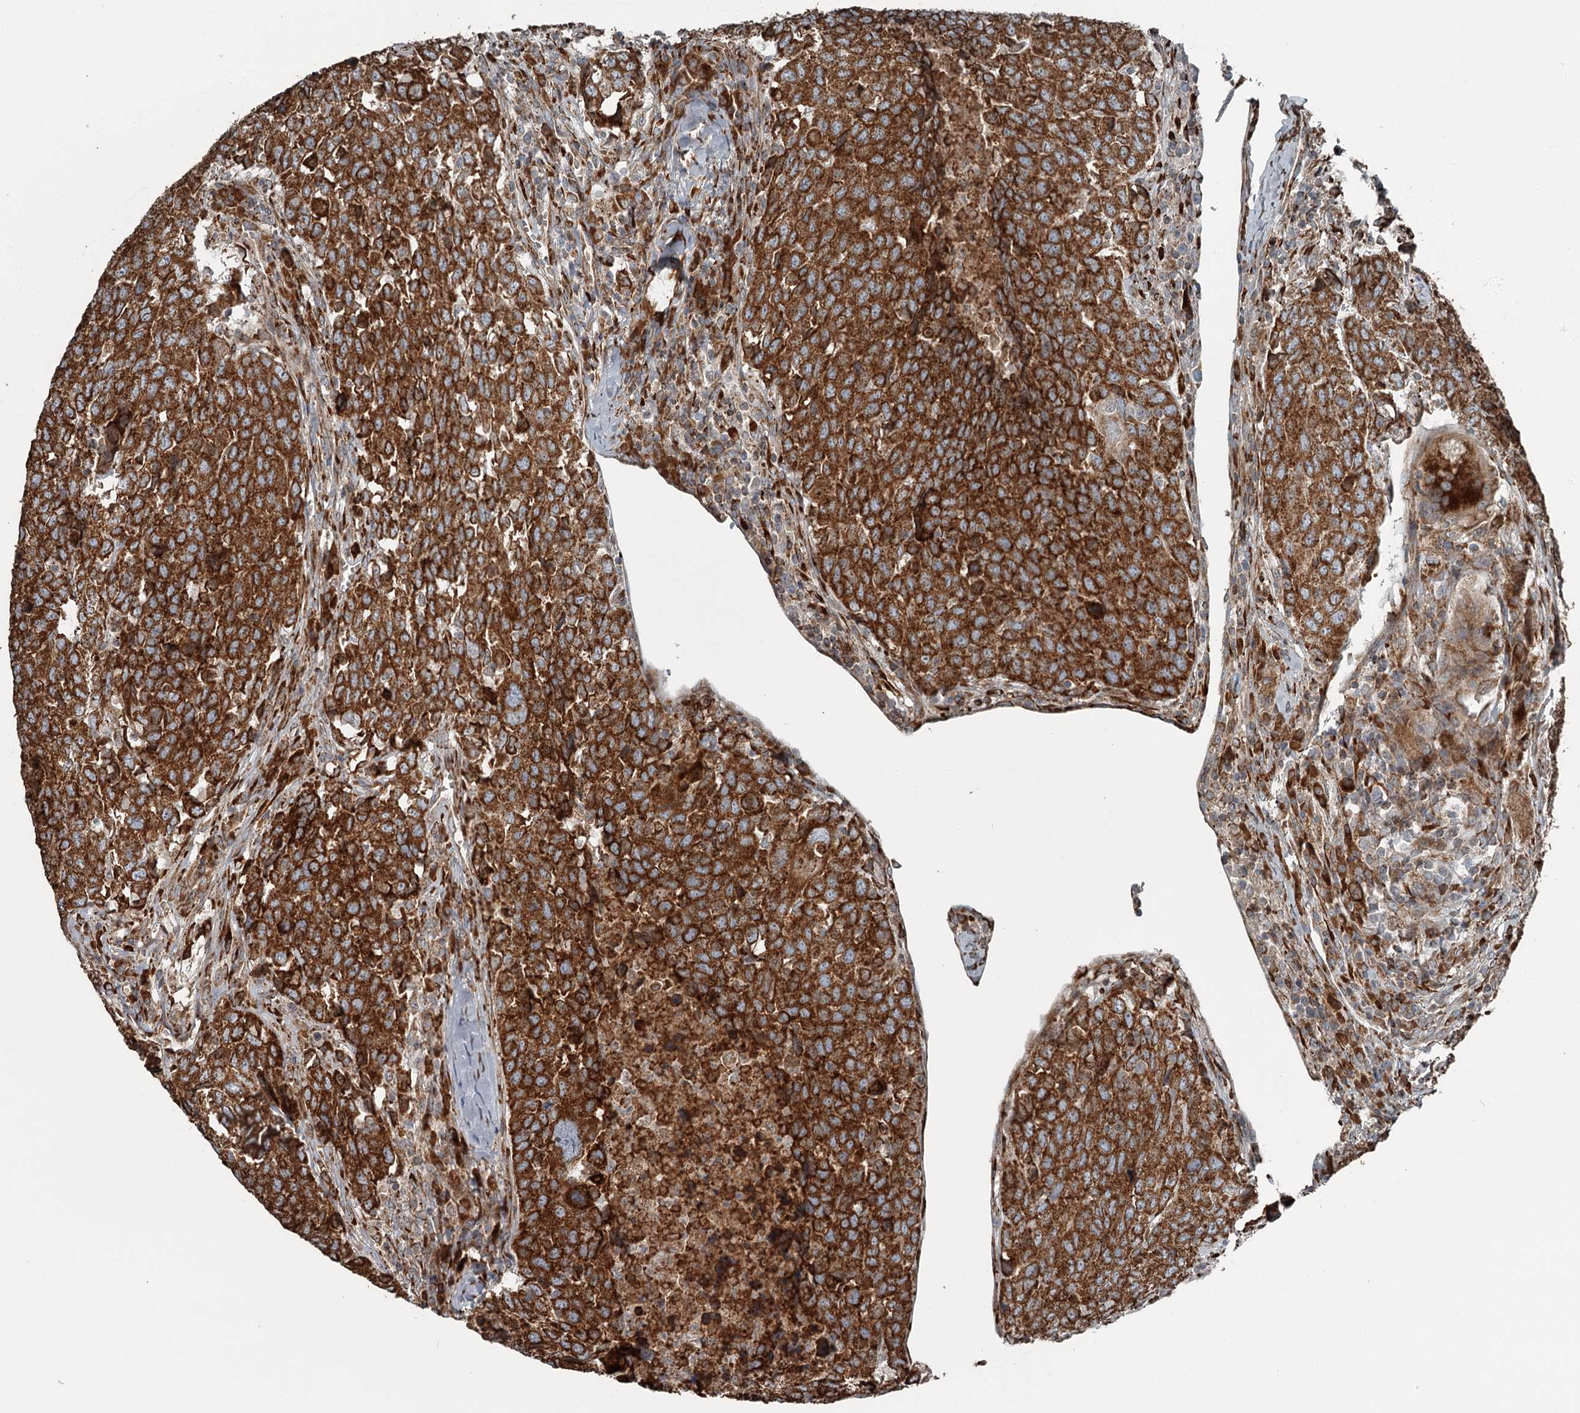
{"staining": {"intensity": "strong", "quantity": ">75%", "location": "cytoplasmic/membranous"}, "tissue": "head and neck cancer", "cell_type": "Tumor cells", "image_type": "cancer", "snomed": [{"axis": "morphology", "description": "Squamous cell carcinoma, NOS"}, {"axis": "topography", "description": "Head-Neck"}], "caption": "Strong cytoplasmic/membranous expression is identified in about >75% of tumor cells in head and neck squamous cell carcinoma. The protein is shown in brown color, while the nuclei are stained blue.", "gene": "RASSF8", "patient": {"sex": "male", "age": 66}}